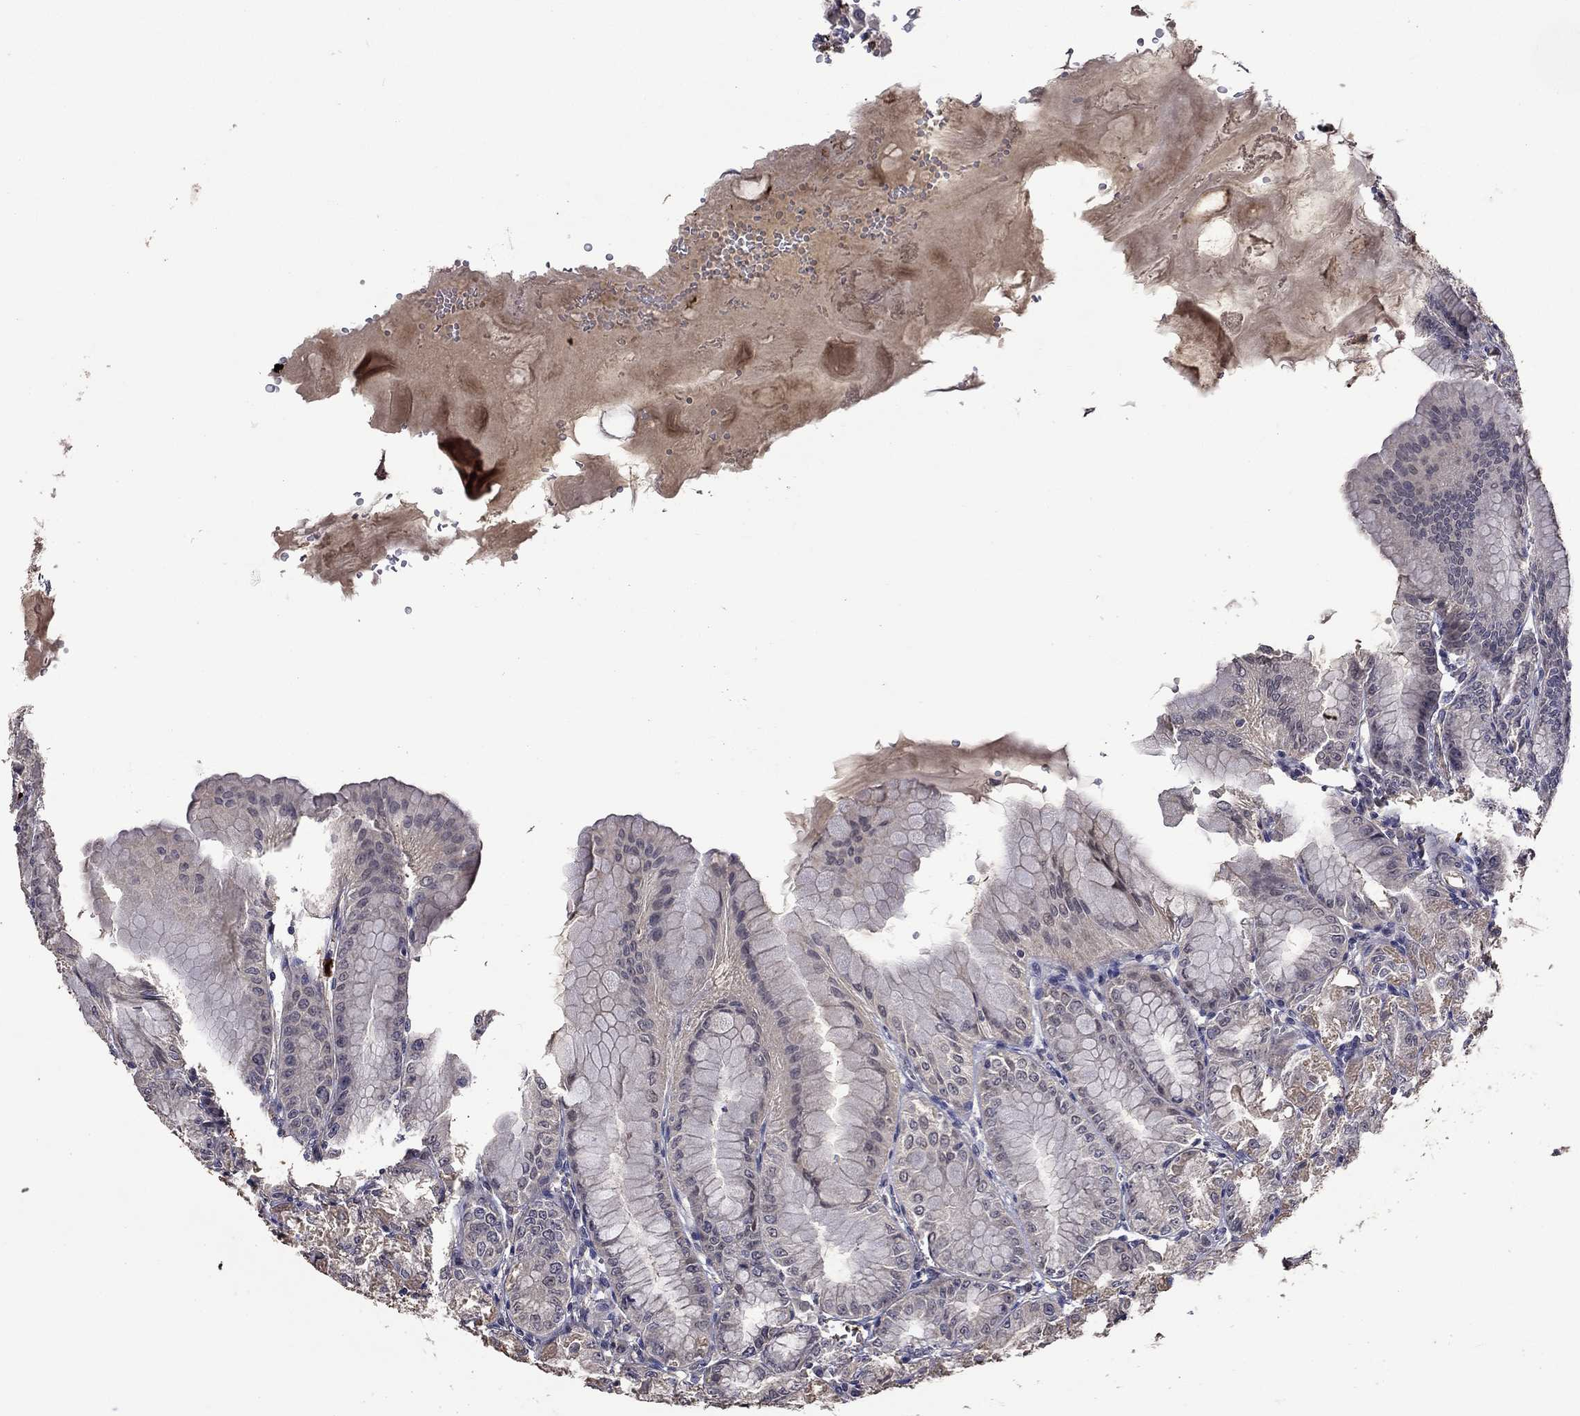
{"staining": {"intensity": "weak", "quantity": "<25%", "location": "cytoplasmic/membranous"}, "tissue": "stomach", "cell_type": "Glandular cells", "image_type": "normal", "snomed": [{"axis": "morphology", "description": "Normal tissue, NOS"}, {"axis": "topography", "description": "Stomach"}], "caption": "An image of human stomach is negative for staining in glandular cells. (DAB (3,3'-diaminobenzidine) immunohistochemistry with hematoxylin counter stain).", "gene": "SATB1", "patient": {"sex": "male", "age": 71}}